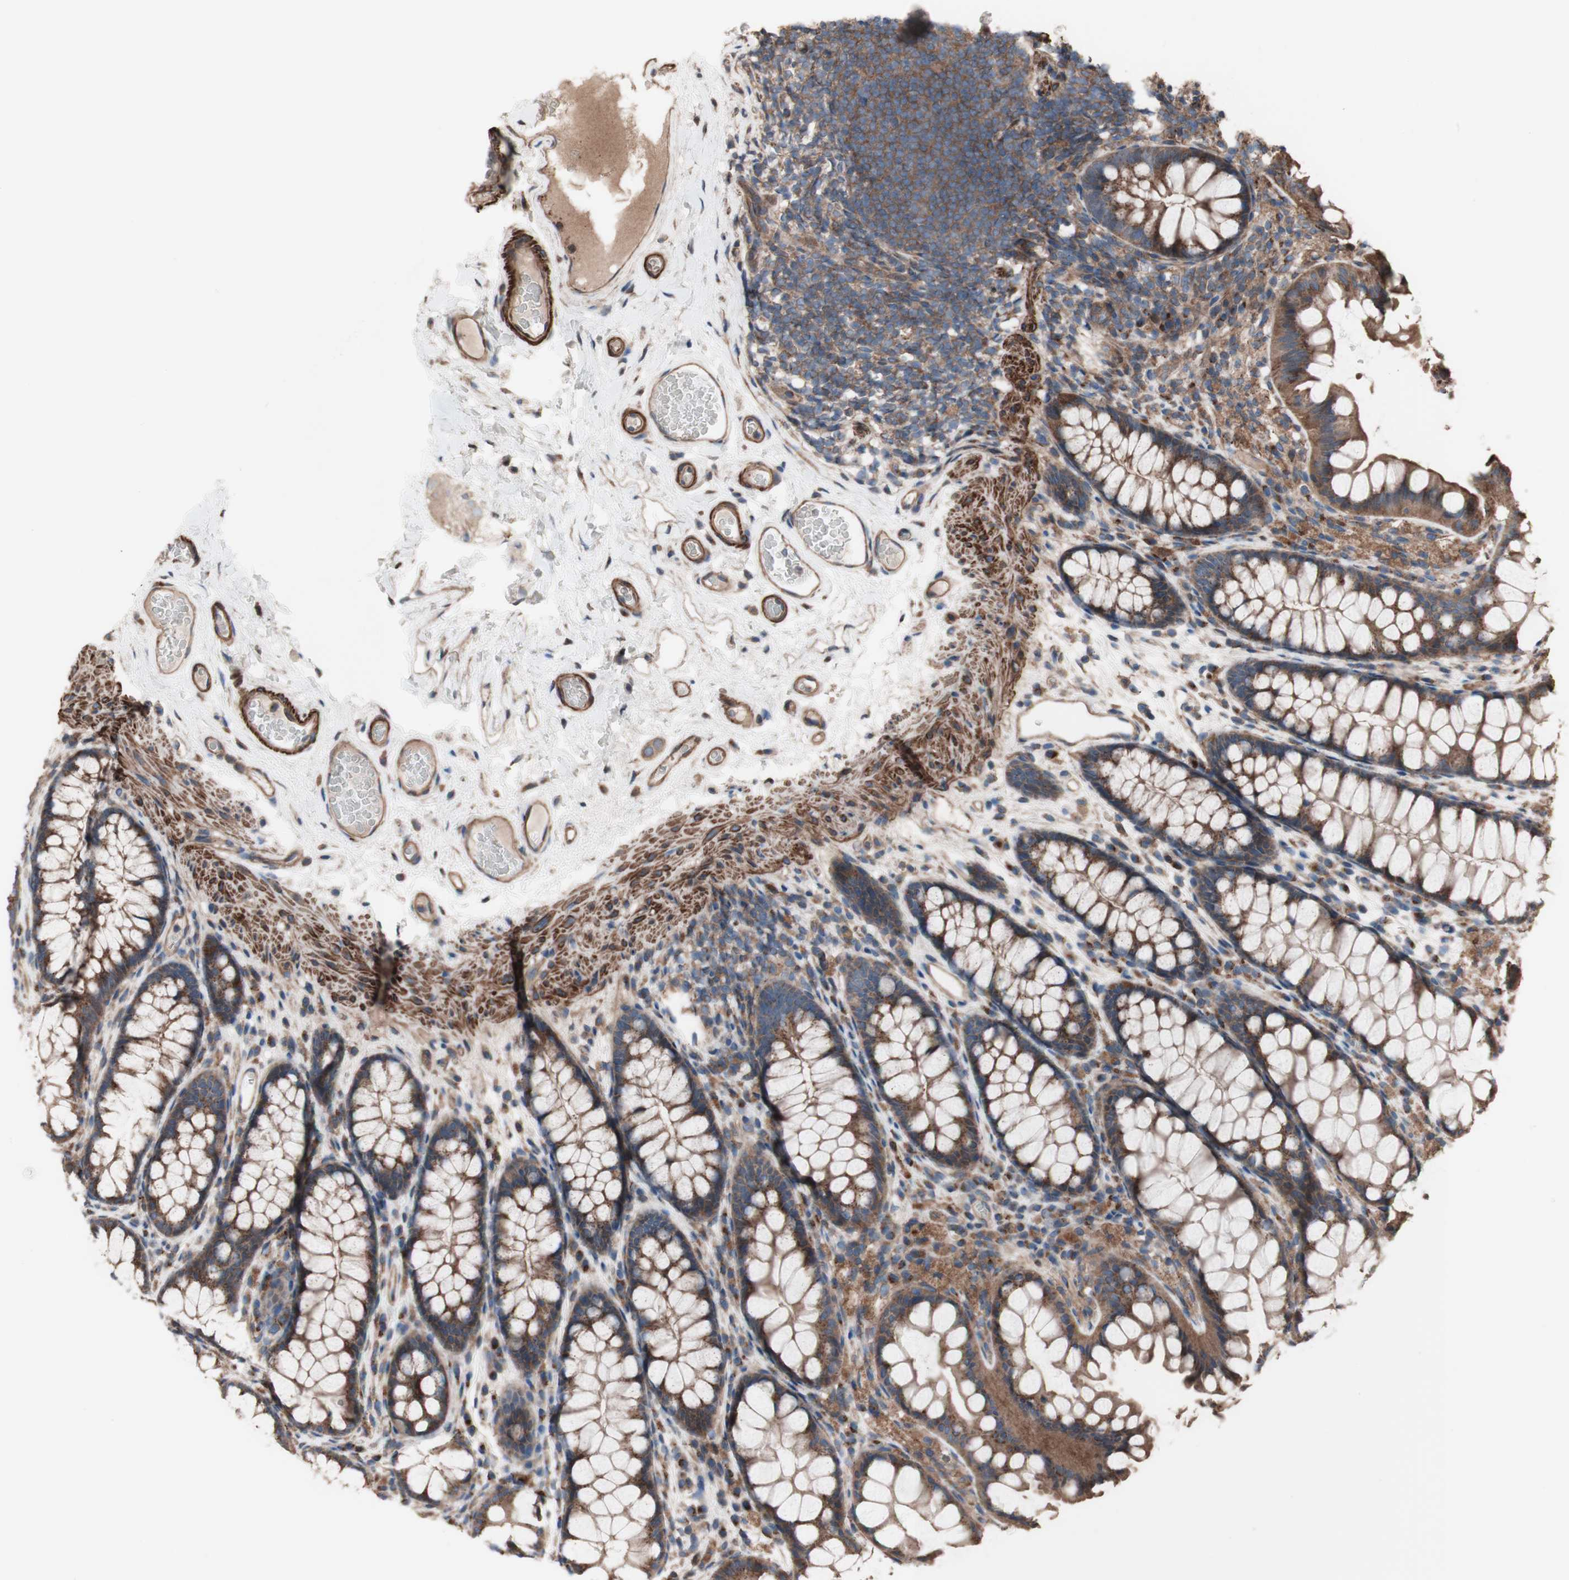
{"staining": {"intensity": "weak", "quantity": ">75%", "location": "cytoplasmic/membranous"}, "tissue": "colon", "cell_type": "Endothelial cells", "image_type": "normal", "snomed": [{"axis": "morphology", "description": "Normal tissue, NOS"}, {"axis": "topography", "description": "Colon"}], "caption": "IHC image of unremarkable colon: colon stained using immunohistochemistry exhibits low levels of weak protein expression localized specifically in the cytoplasmic/membranous of endothelial cells, appearing as a cytoplasmic/membranous brown color.", "gene": "COPB1", "patient": {"sex": "female", "age": 55}}